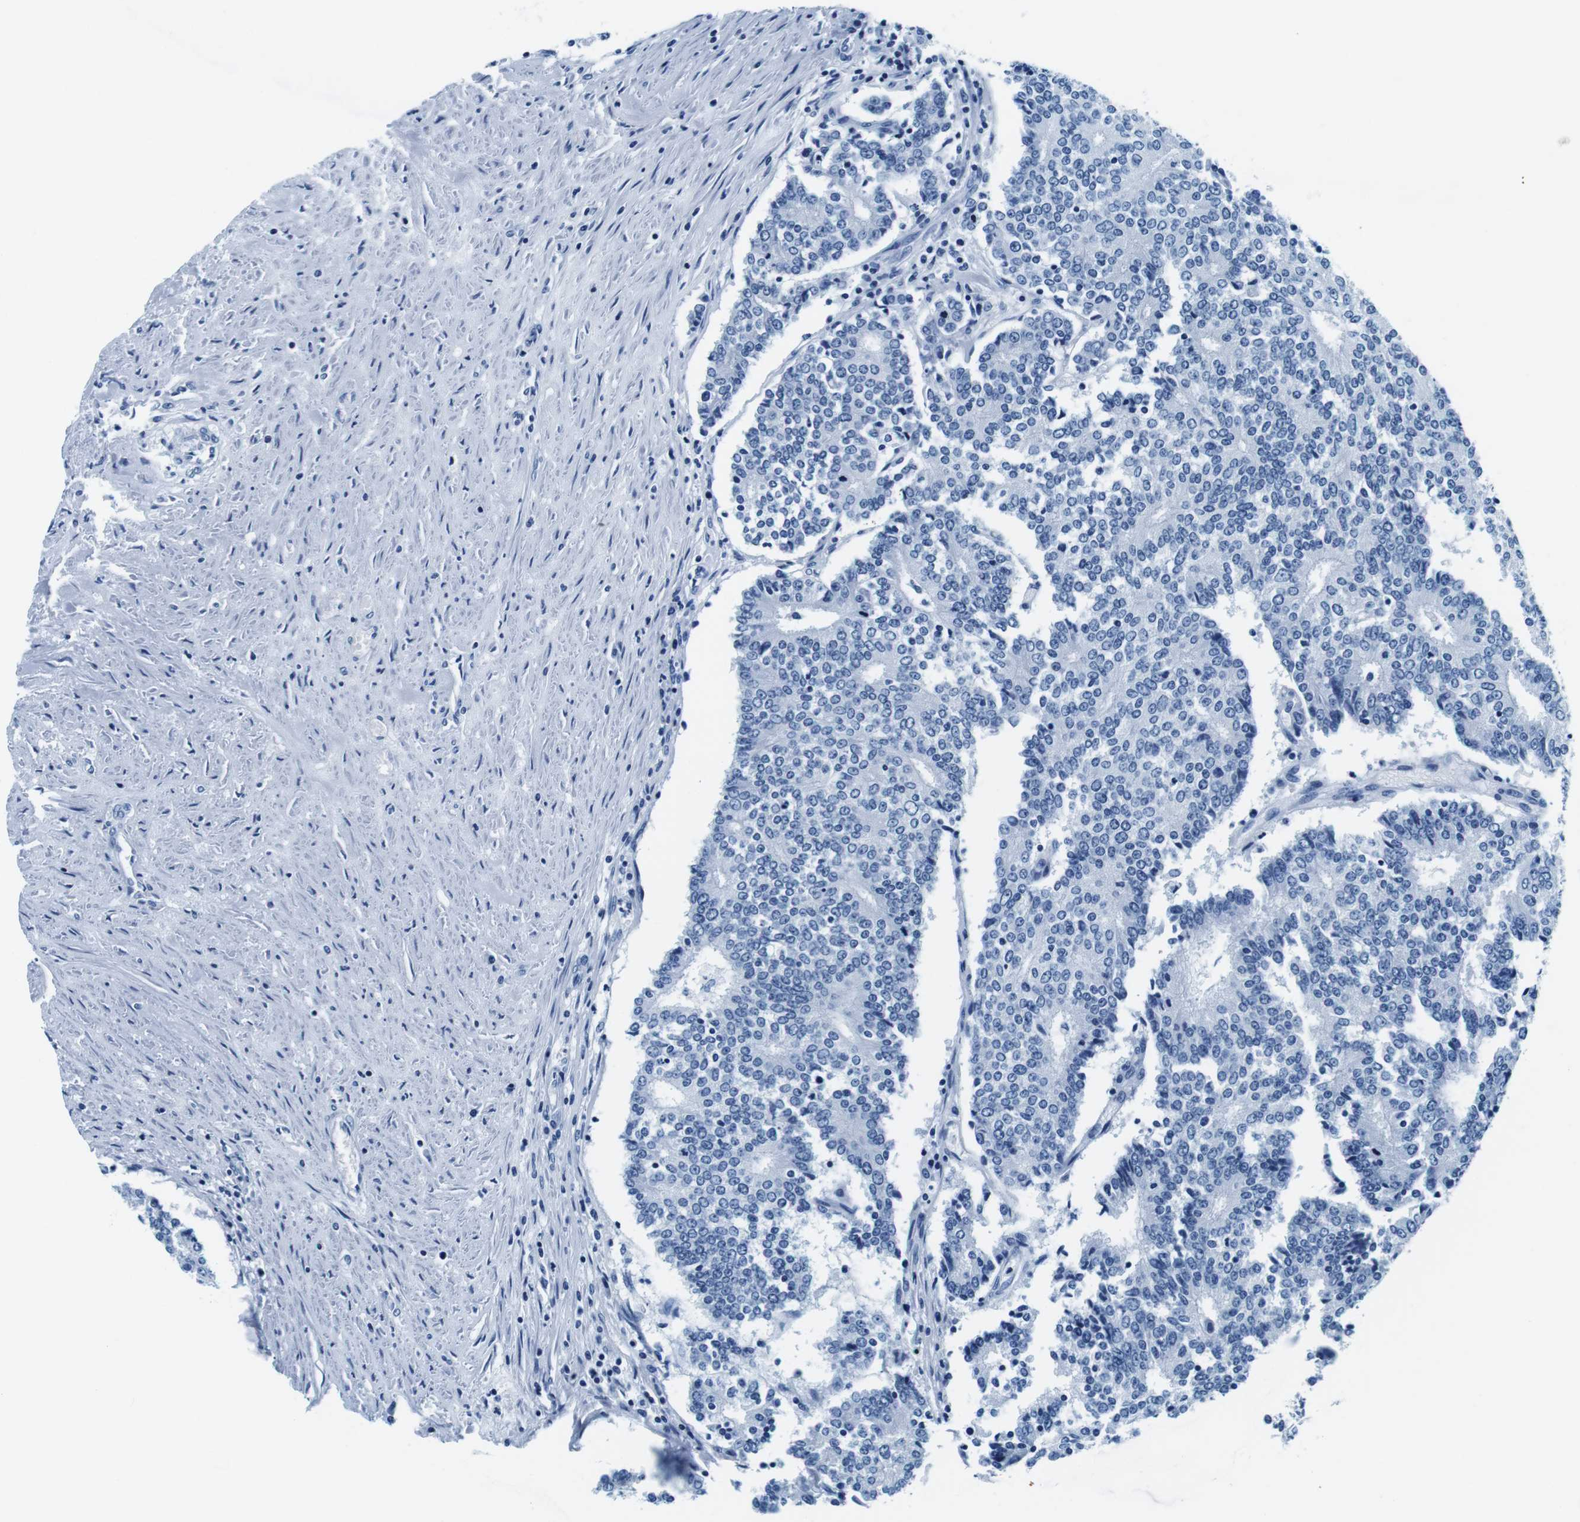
{"staining": {"intensity": "negative", "quantity": "none", "location": "none"}, "tissue": "prostate cancer", "cell_type": "Tumor cells", "image_type": "cancer", "snomed": [{"axis": "morphology", "description": "Normal tissue, NOS"}, {"axis": "morphology", "description": "Adenocarcinoma, High grade"}, {"axis": "topography", "description": "Prostate"}, {"axis": "topography", "description": "Seminal veicle"}], "caption": "Immunohistochemistry photomicrograph of neoplastic tissue: prostate cancer stained with DAB (3,3'-diaminobenzidine) demonstrates no significant protein staining in tumor cells. The staining is performed using DAB brown chromogen with nuclei counter-stained in using hematoxylin.", "gene": "ELANE", "patient": {"sex": "male", "age": 55}}